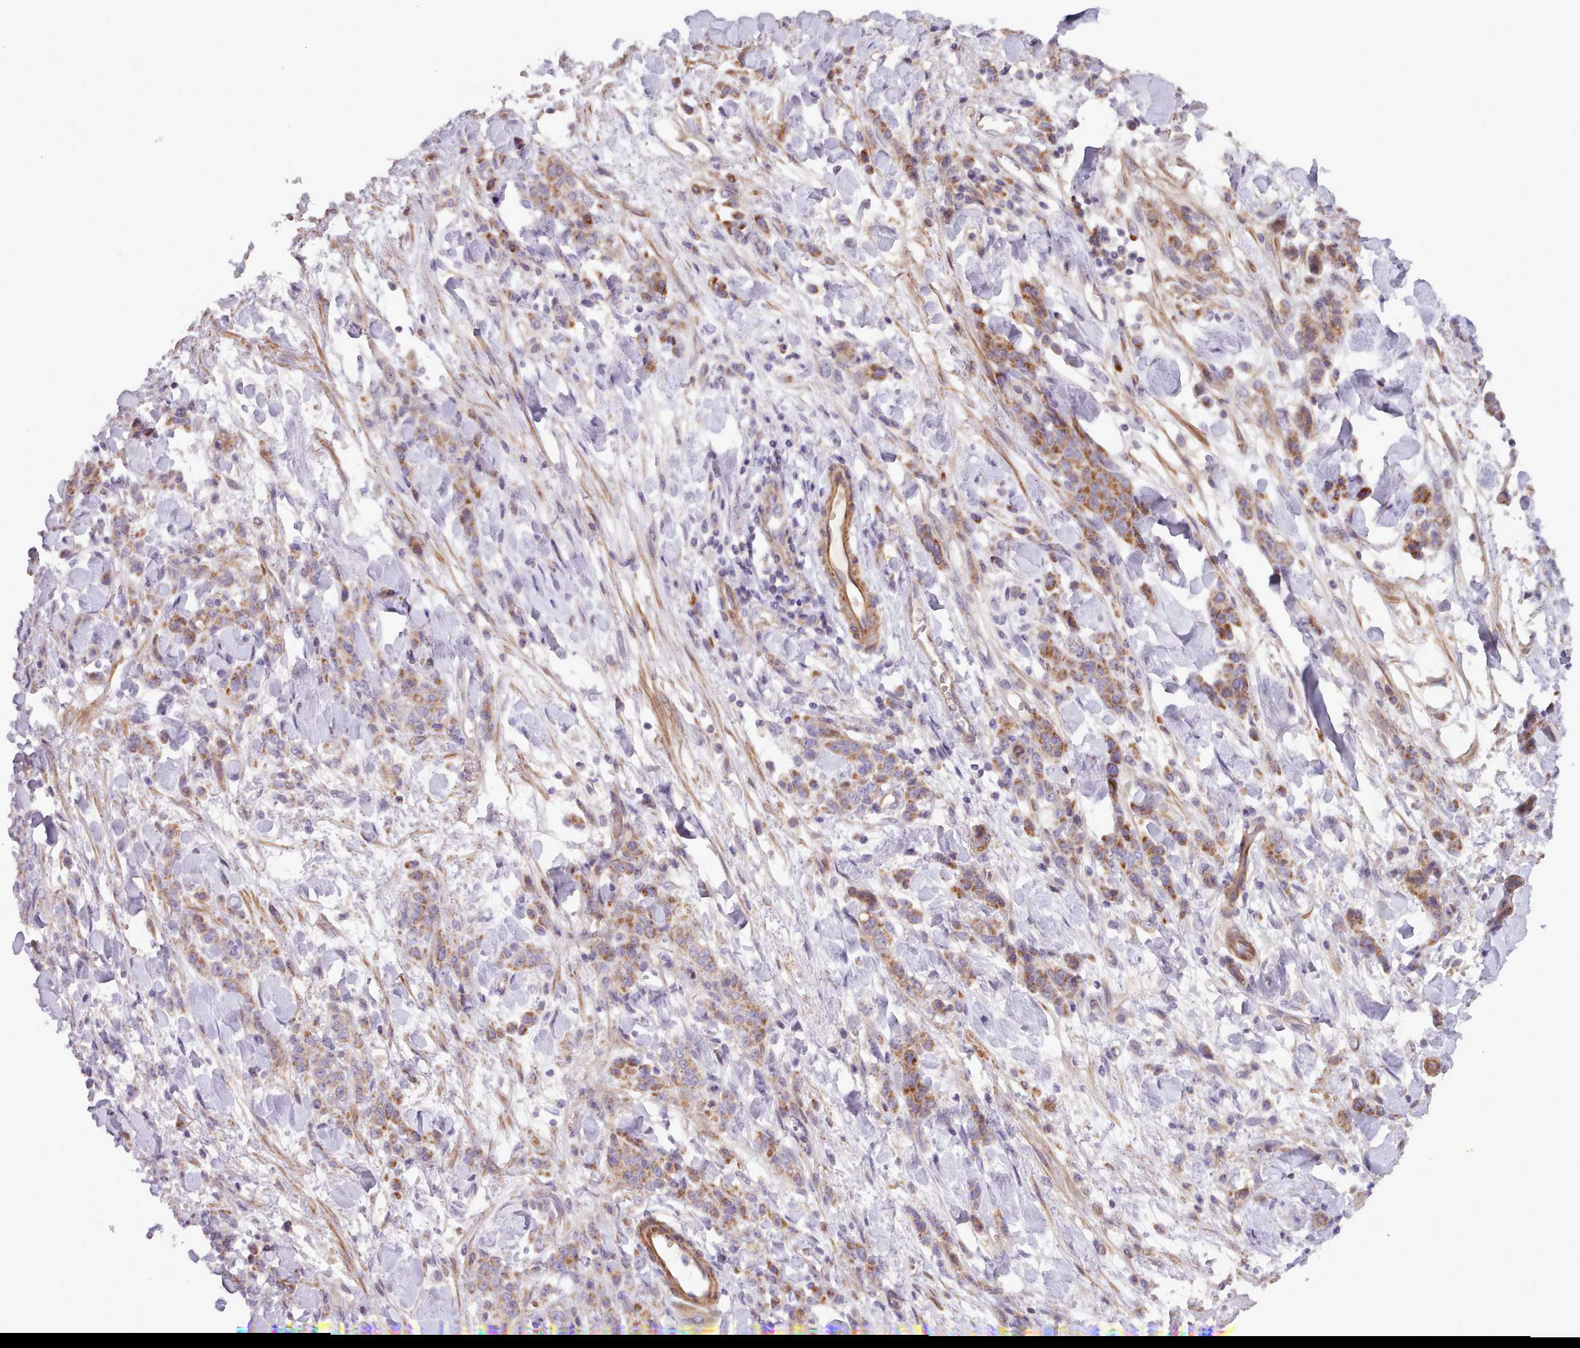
{"staining": {"intensity": "moderate", "quantity": "25%-75%", "location": "cytoplasmic/membranous"}, "tissue": "stomach cancer", "cell_type": "Tumor cells", "image_type": "cancer", "snomed": [{"axis": "morphology", "description": "Normal tissue, NOS"}, {"axis": "morphology", "description": "Adenocarcinoma, NOS"}, {"axis": "topography", "description": "Stomach"}], "caption": "An IHC image of tumor tissue is shown. Protein staining in brown labels moderate cytoplasmic/membranous positivity in stomach cancer (adenocarcinoma) within tumor cells. (DAB (3,3'-diaminobenzidine) IHC, brown staining for protein, blue staining for nuclei).", "gene": "TENT4B", "patient": {"sex": "male", "age": 82}}